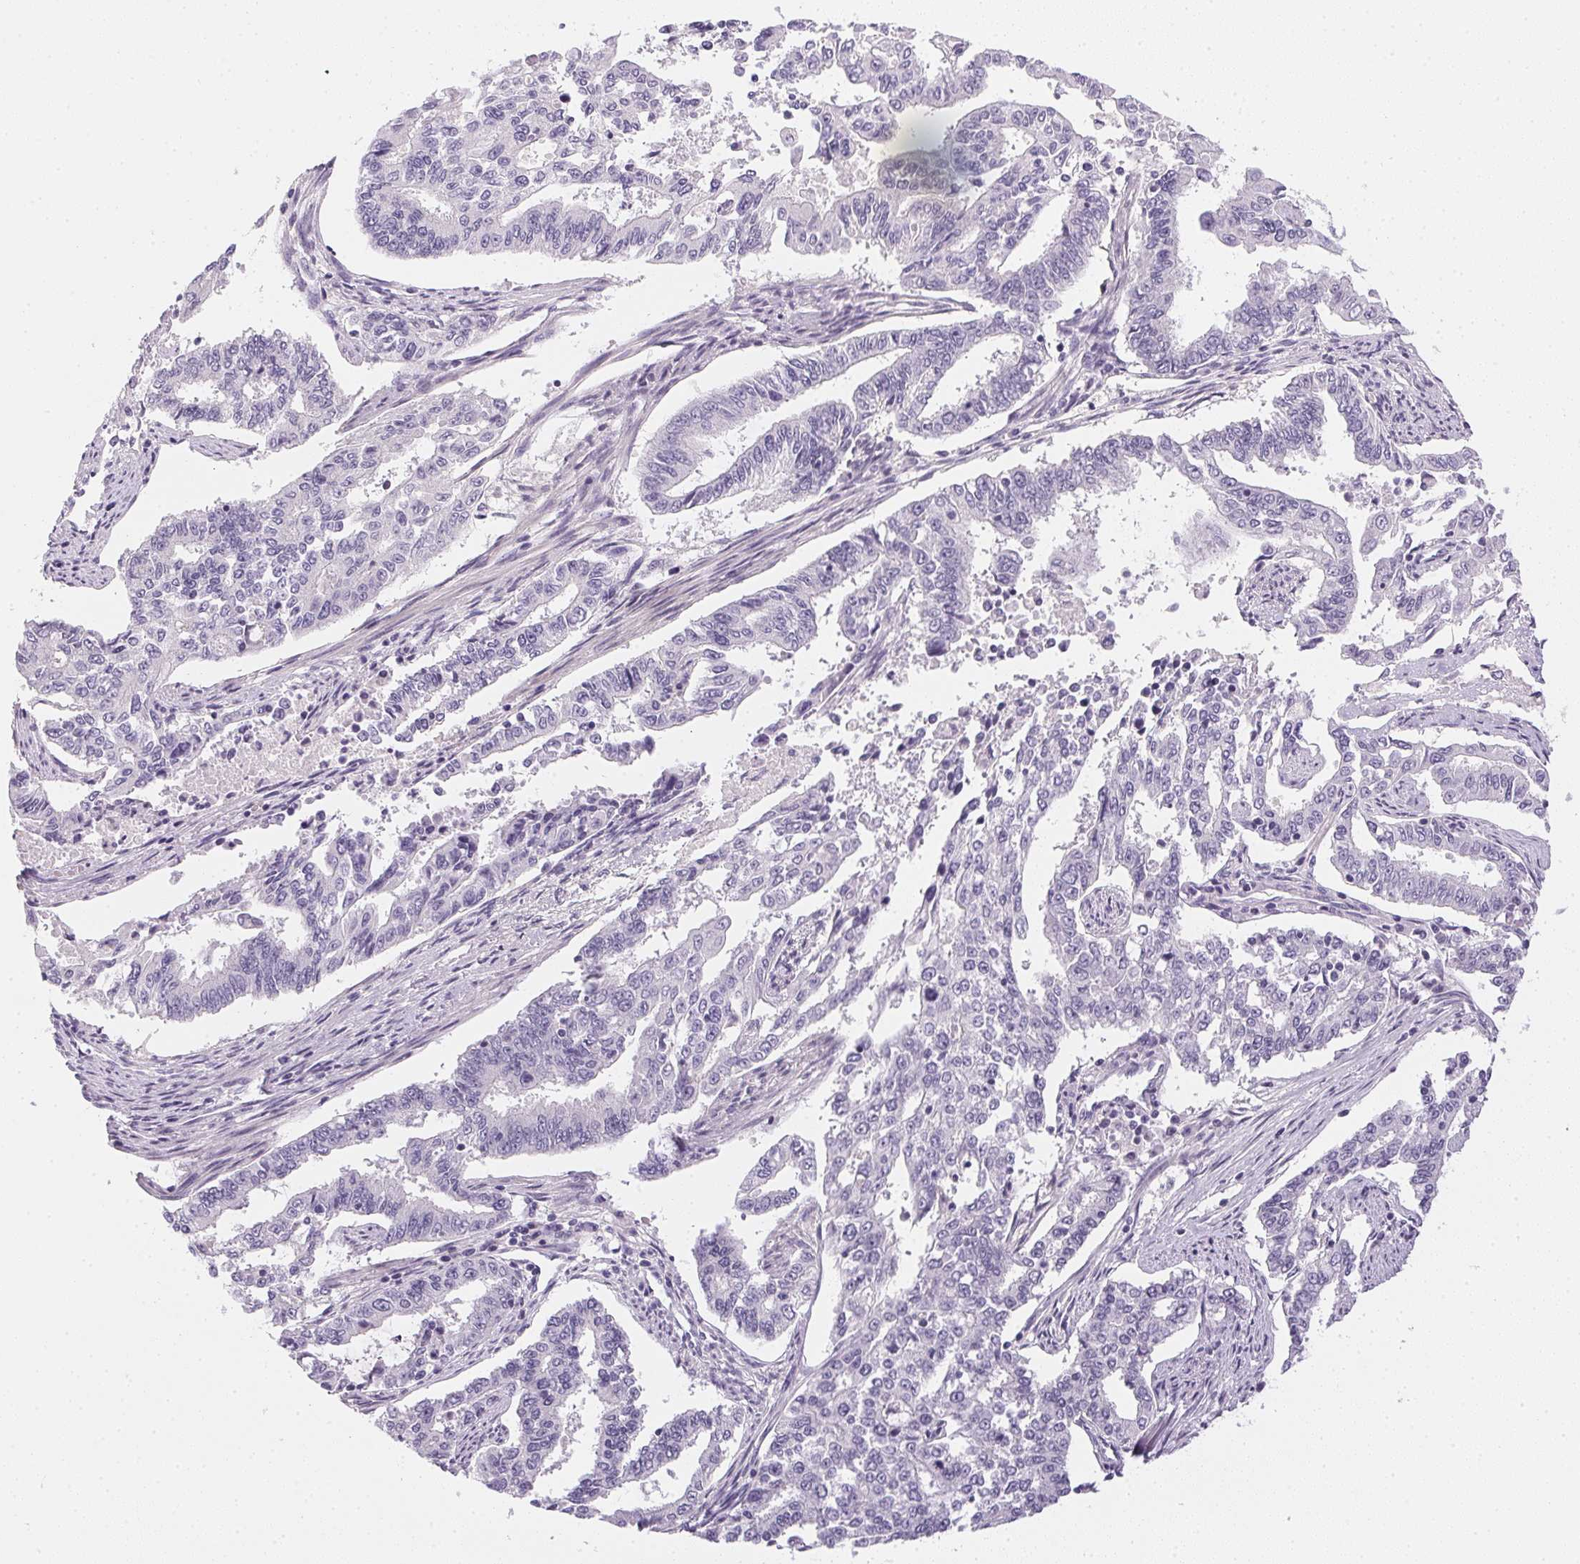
{"staining": {"intensity": "negative", "quantity": "none", "location": "none"}, "tissue": "endometrial cancer", "cell_type": "Tumor cells", "image_type": "cancer", "snomed": [{"axis": "morphology", "description": "Adenocarcinoma, NOS"}, {"axis": "topography", "description": "Uterus"}], "caption": "This is an IHC photomicrograph of human endometrial cancer (adenocarcinoma). There is no positivity in tumor cells.", "gene": "PPY", "patient": {"sex": "female", "age": 59}}